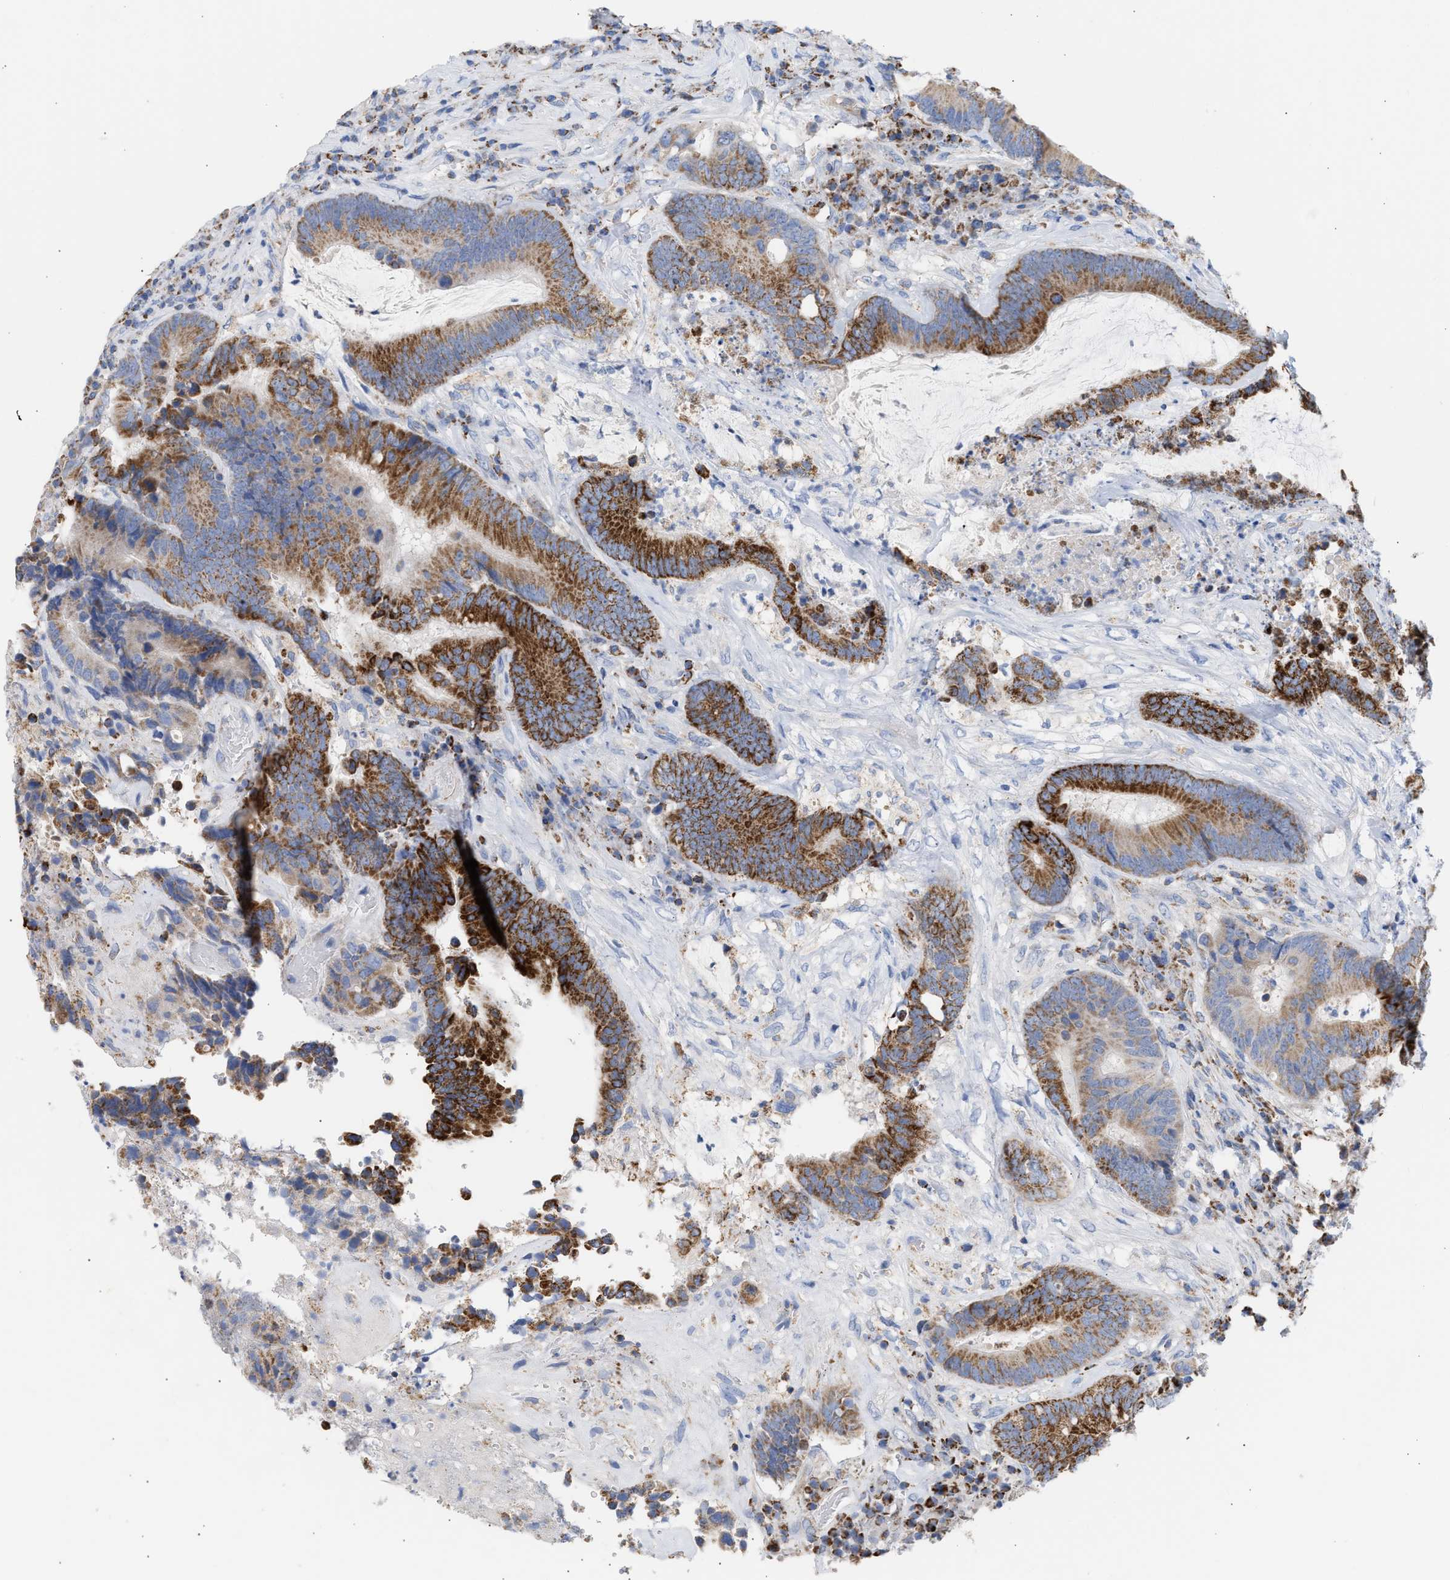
{"staining": {"intensity": "strong", "quantity": ">75%", "location": "cytoplasmic/membranous"}, "tissue": "colorectal cancer", "cell_type": "Tumor cells", "image_type": "cancer", "snomed": [{"axis": "morphology", "description": "Adenocarcinoma, NOS"}, {"axis": "topography", "description": "Rectum"}], "caption": "DAB immunohistochemical staining of colorectal adenocarcinoma shows strong cytoplasmic/membranous protein staining in about >75% of tumor cells.", "gene": "ACOT13", "patient": {"sex": "female", "age": 89}}